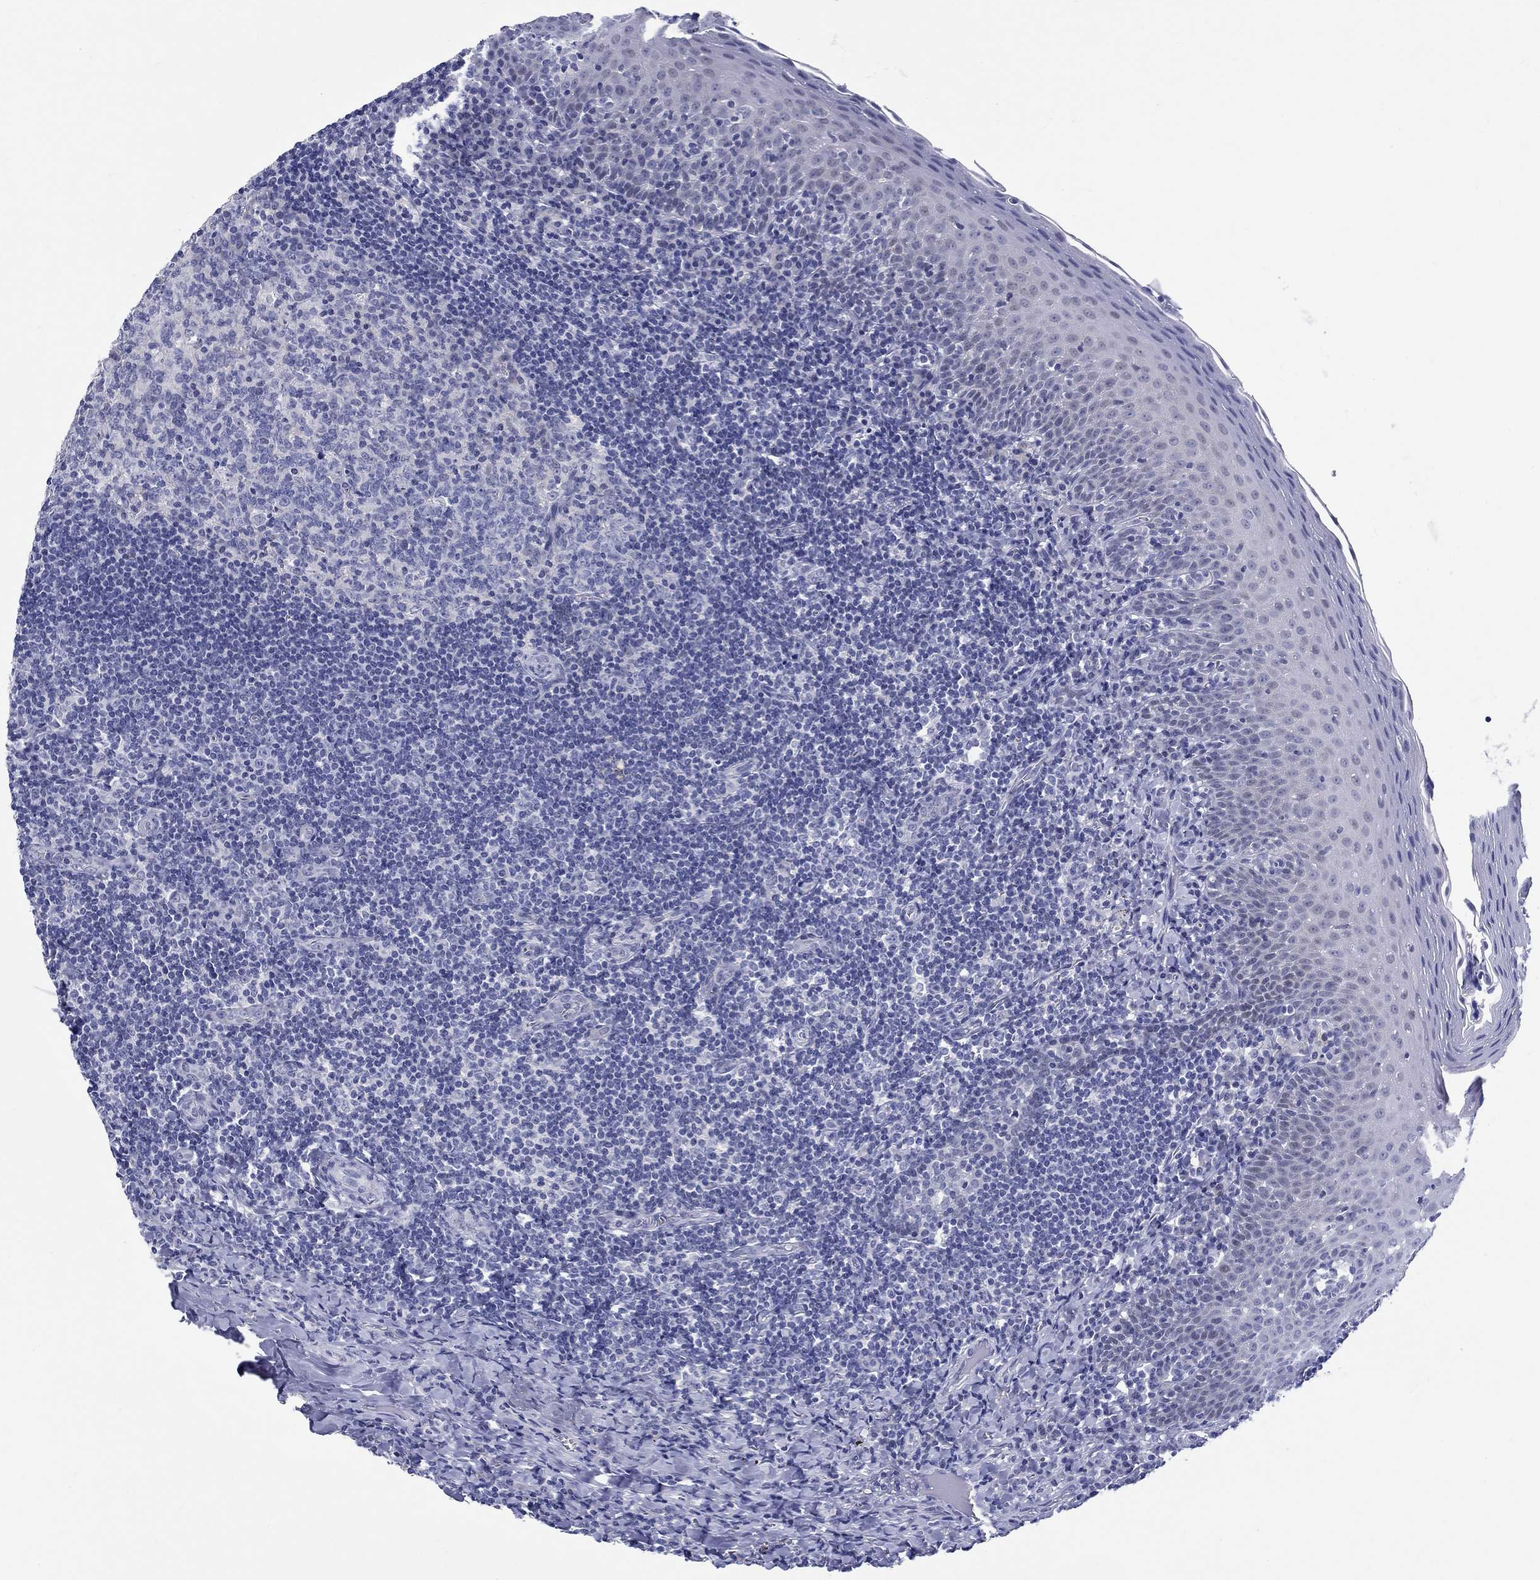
{"staining": {"intensity": "negative", "quantity": "none", "location": "none"}, "tissue": "tonsil", "cell_type": "Germinal center cells", "image_type": "normal", "snomed": [{"axis": "morphology", "description": "Normal tissue, NOS"}, {"axis": "morphology", "description": "Inflammation, NOS"}, {"axis": "topography", "description": "Tonsil"}], "caption": "Germinal center cells are negative for brown protein staining in benign tonsil.", "gene": "CRYGS", "patient": {"sex": "female", "age": 31}}